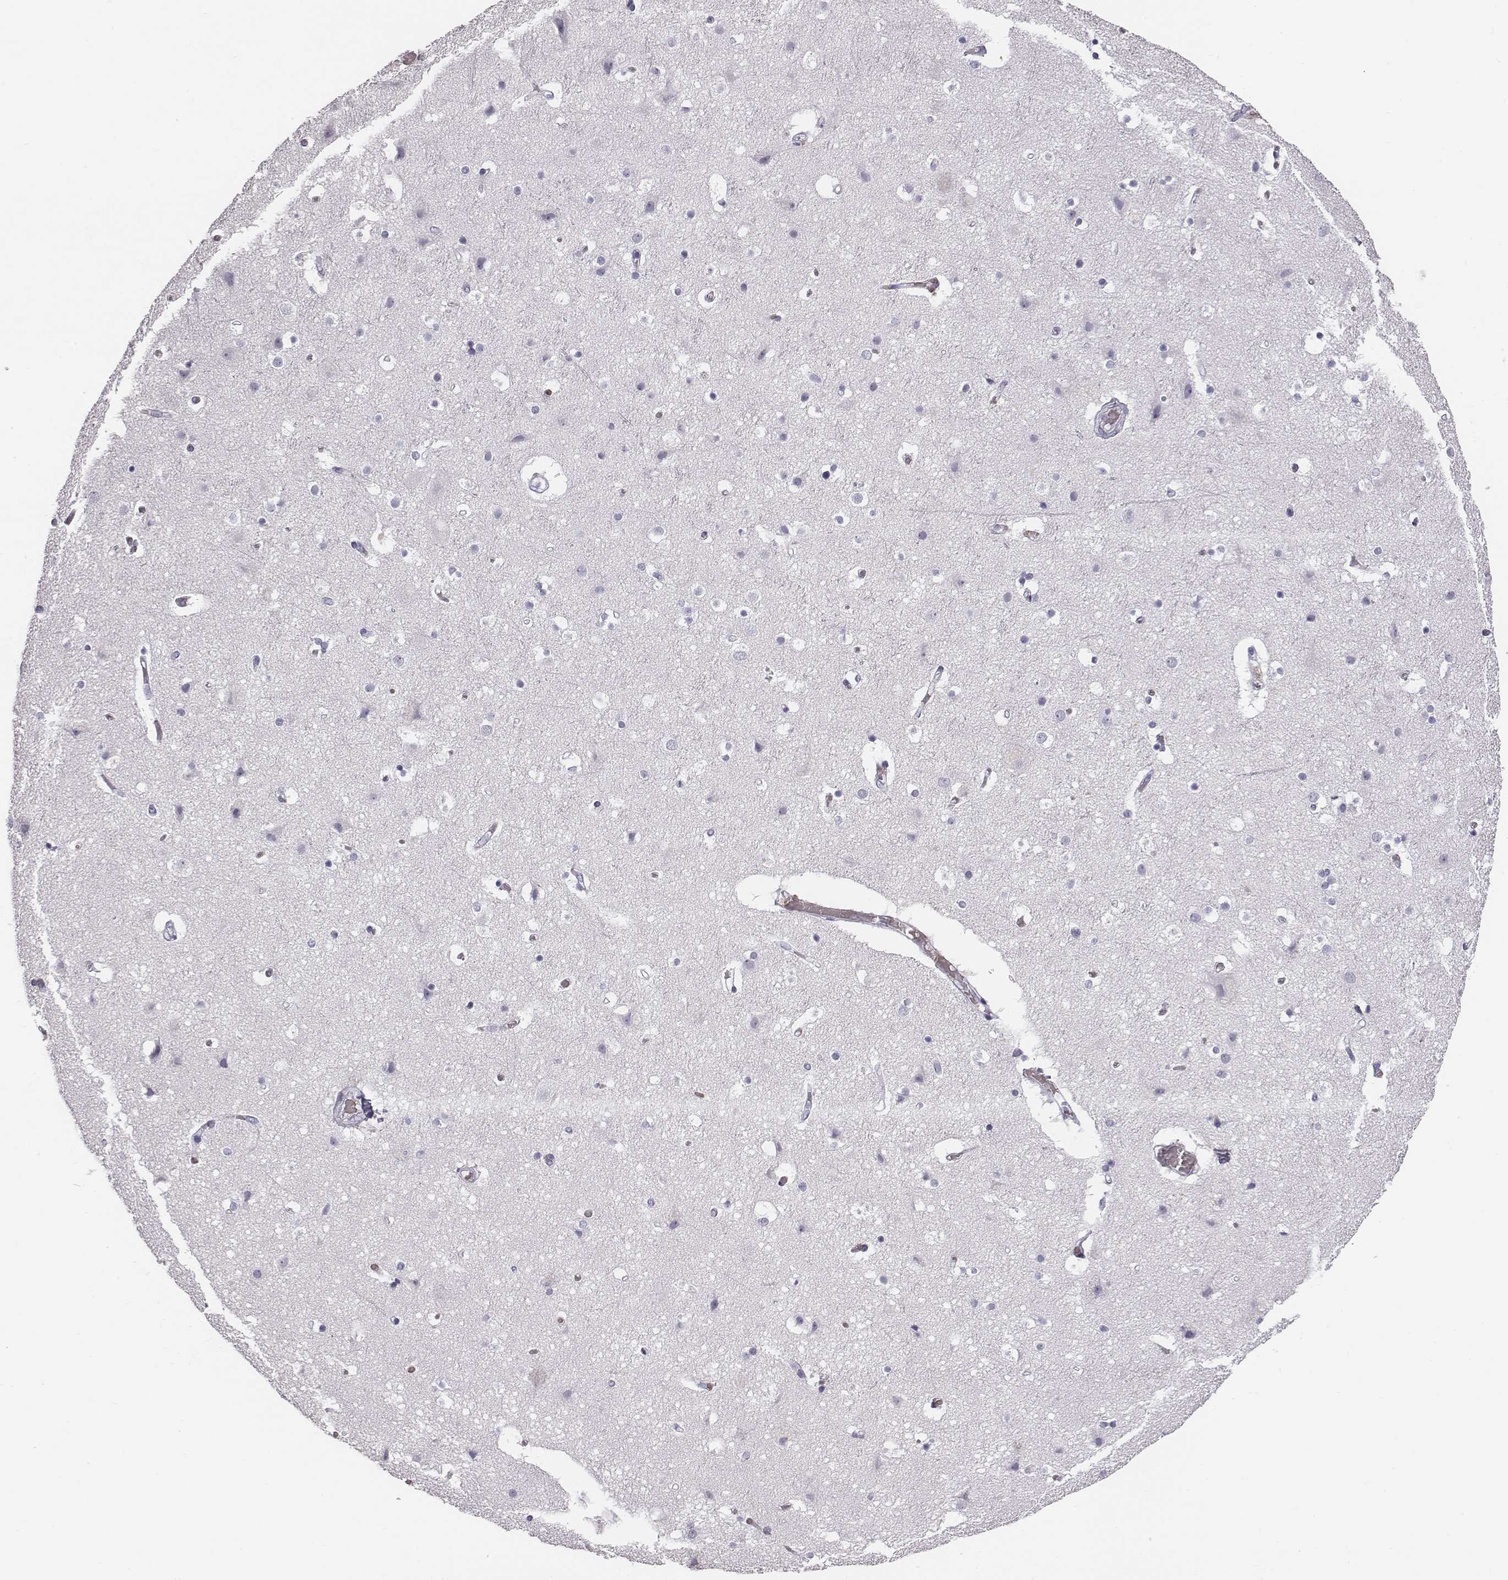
{"staining": {"intensity": "negative", "quantity": "none", "location": "none"}, "tissue": "cerebral cortex", "cell_type": "Endothelial cells", "image_type": "normal", "snomed": [{"axis": "morphology", "description": "Normal tissue, NOS"}, {"axis": "topography", "description": "Cerebral cortex"}], "caption": "DAB immunohistochemical staining of normal cerebral cortex reveals no significant positivity in endothelial cells. (DAB (3,3'-diaminobenzidine) immunohistochemistry, high magnification).", "gene": "HBZ", "patient": {"sex": "female", "age": 52}}